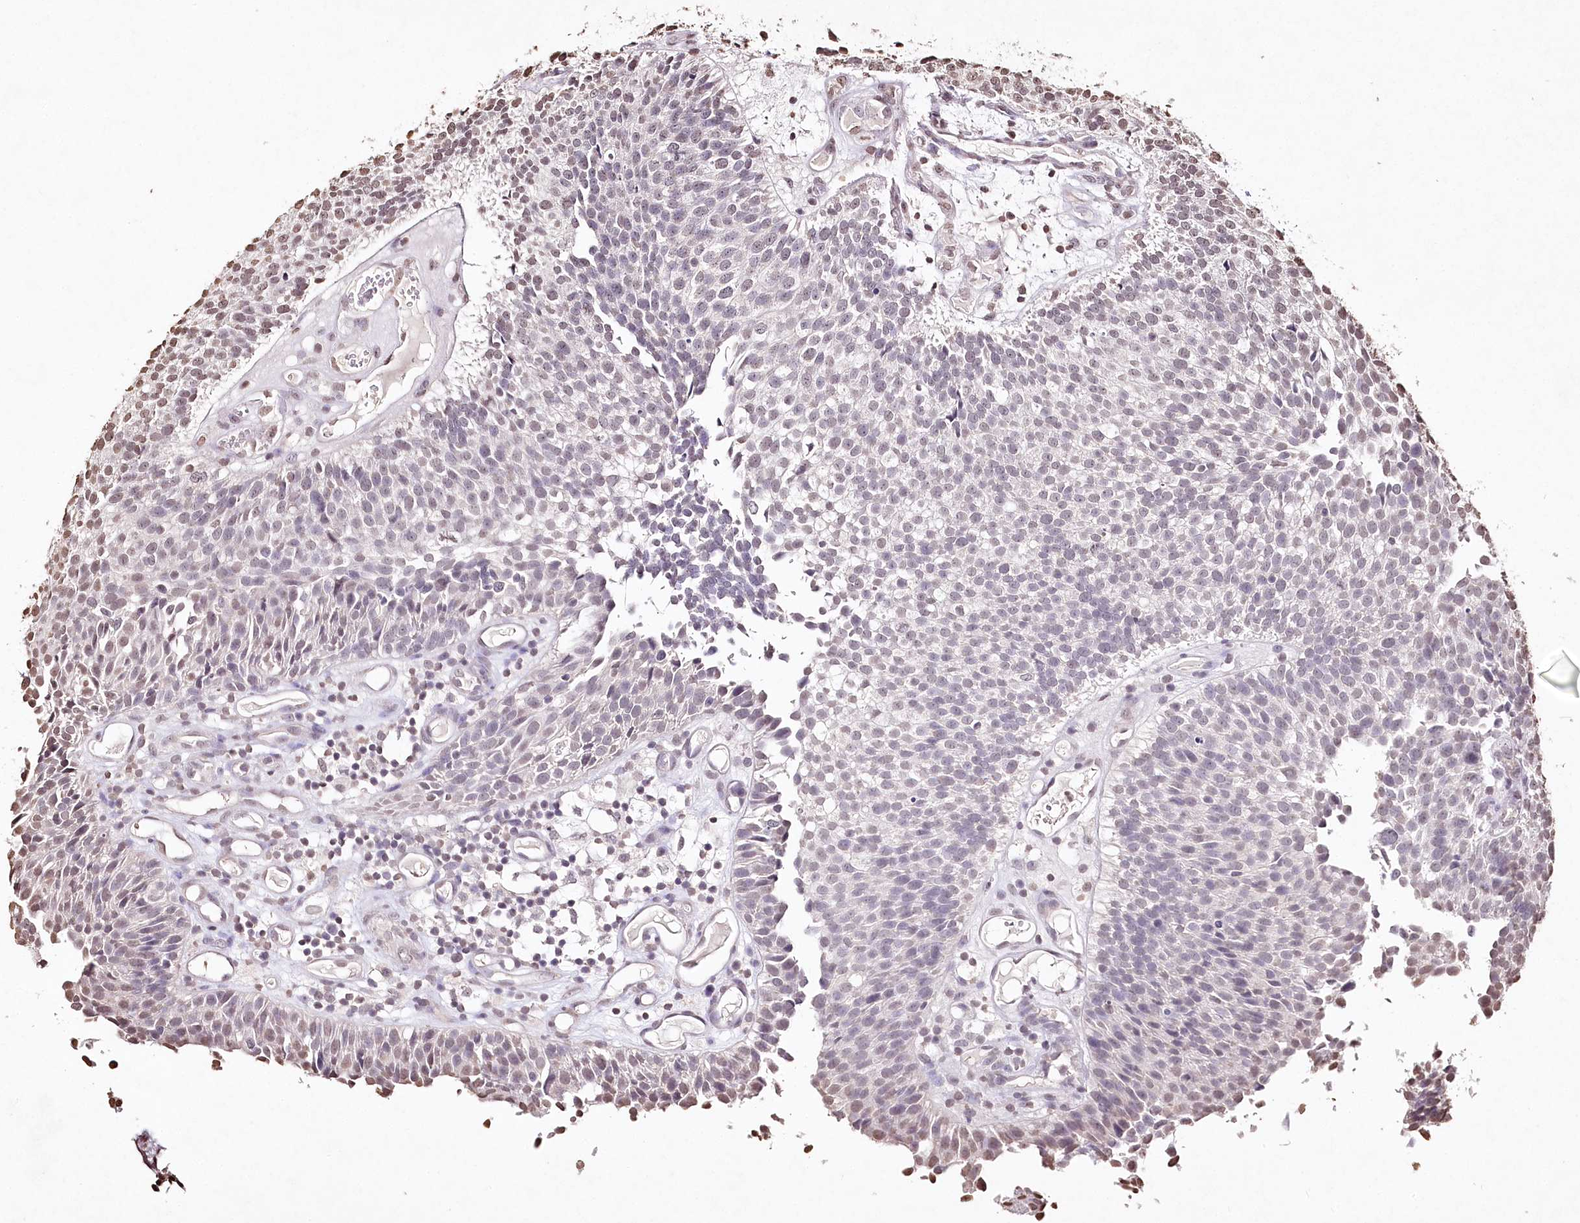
{"staining": {"intensity": "weak", "quantity": "<25%", "location": "nuclear"}, "tissue": "urothelial cancer", "cell_type": "Tumor cells", "image_type": "cancer", "snomed": [{"axis": "morphology", "description": "Urothelial carcinoma, Low grade"}, {"axis": "topography", "description": "Urinary bladder"}], "caption": "Urothelial carcinoma (low-grade) stained for a protein using immunohistochemistry (IHC) exhibits no staining tumor cells.", "gene": "DMXL1", "patient": {"sex": "male", "age": 86}}